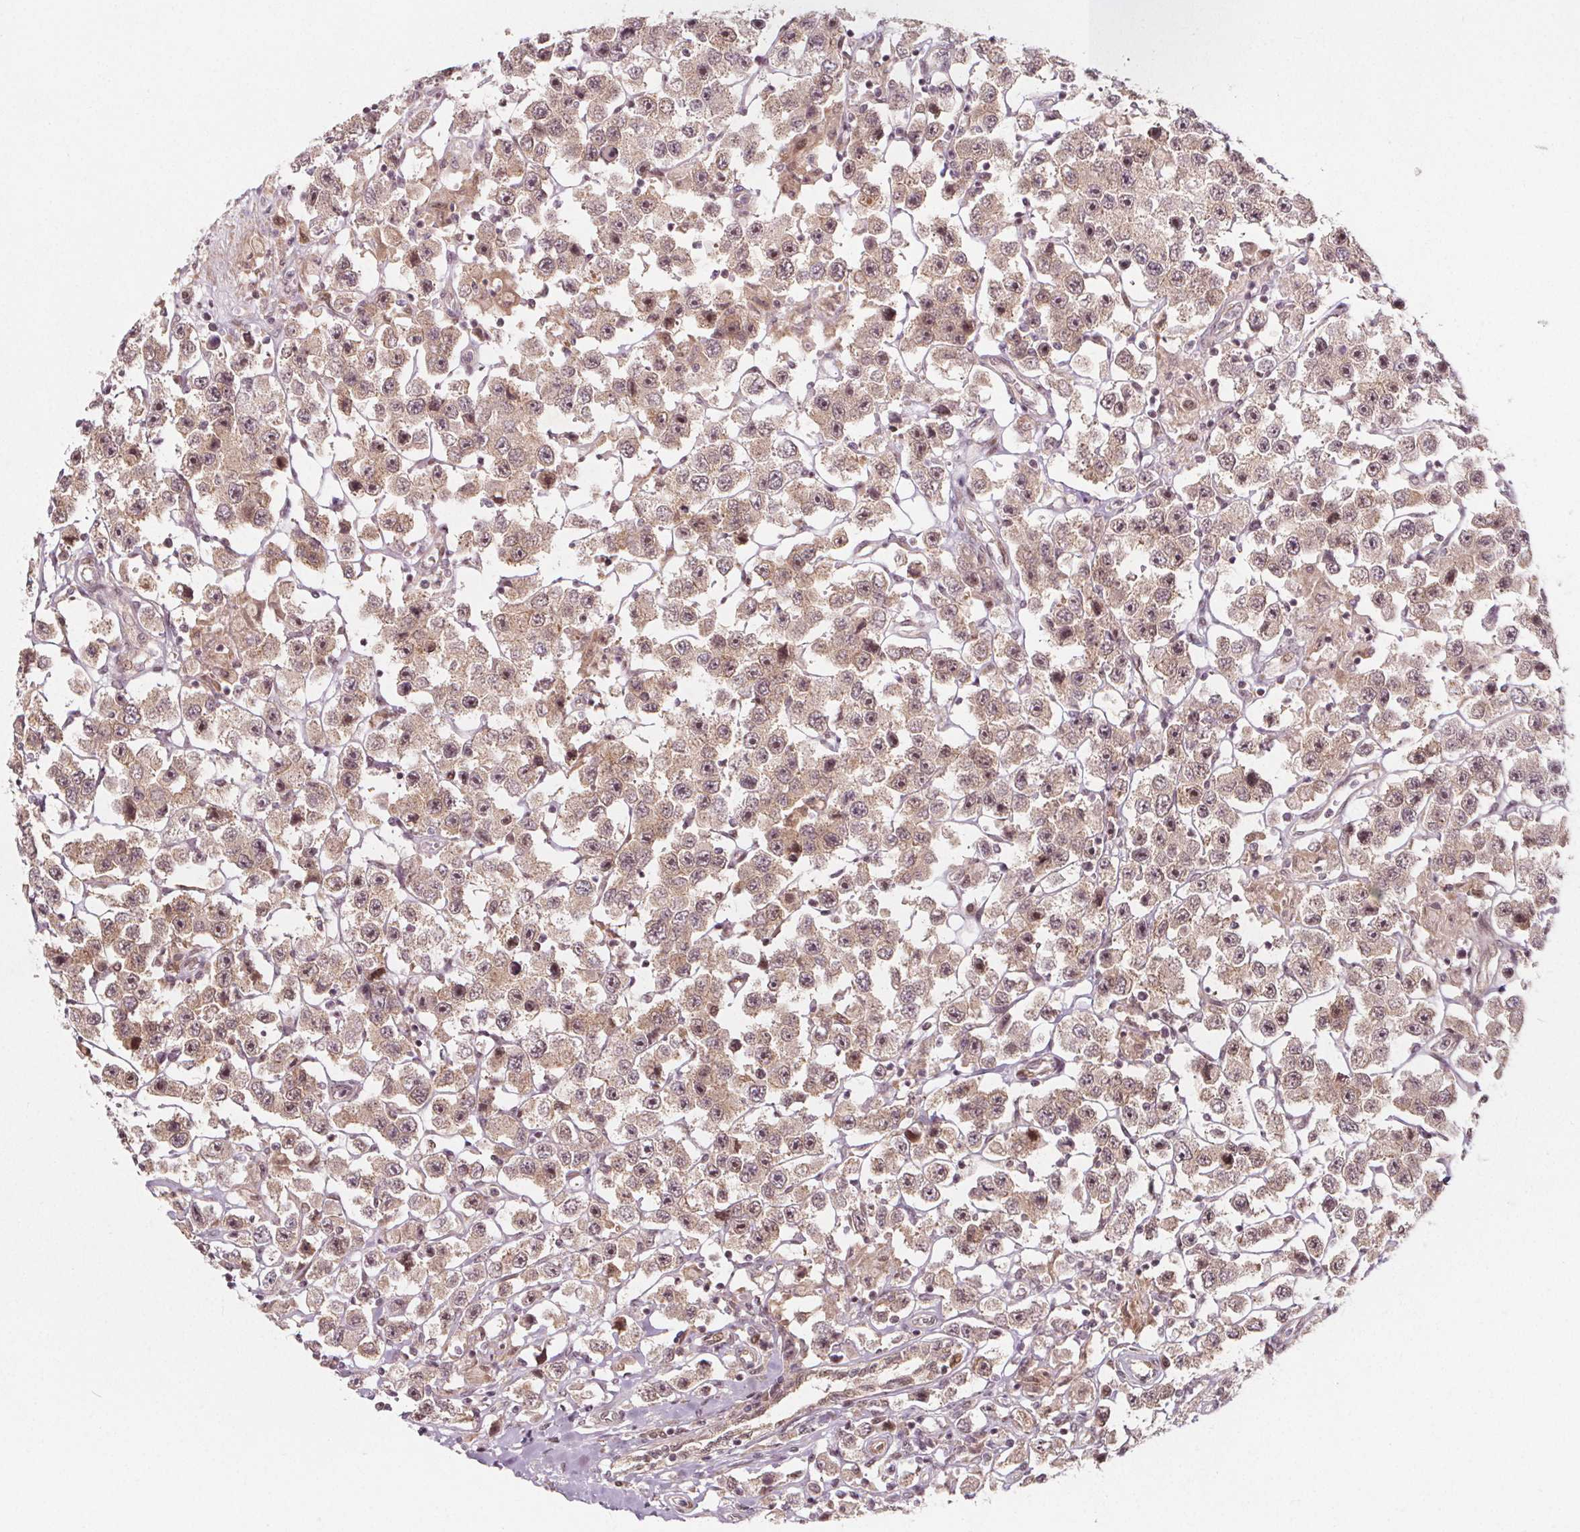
{"staining": {"intensity": "weak", "quantity": ">75%", "location": "cytoplasmic/membranous,nuclear"}, "tissue": "testis cancer", "cell_type": "Tumor cells", "image_type": "cancer", "snomed": [{"axis": "morphology", "description": "Seminoma, NOS"}, {"axis": "topography", "description": "Testis"}], "caption": "A low amount of weak cytoplasmic/membranous and nuclear staining is identified in approximately >75% of tumor cells in seminoma (testis) tissue. (DAB IHC, brown staining for protein, blue staining for nuclei).", "gene": "AKT1S1", "patient": {"sex": "male", "age": 45}}